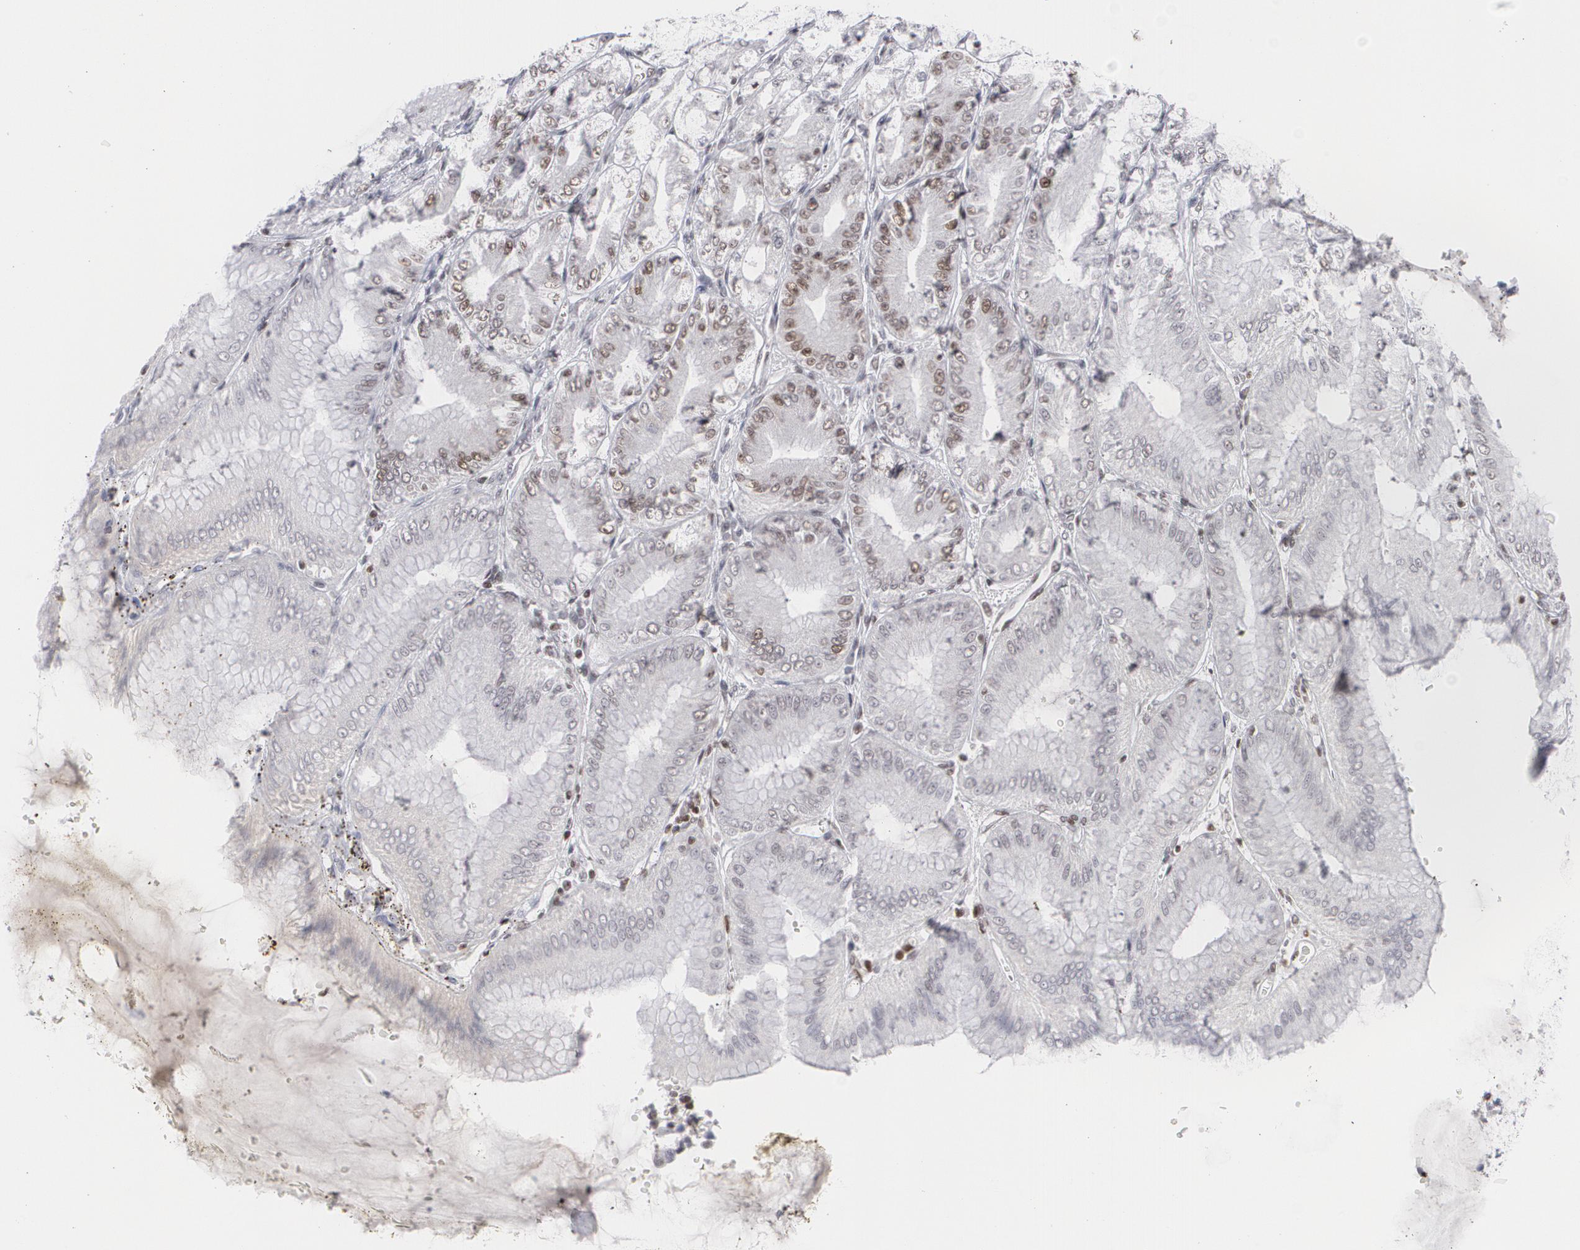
{"staining": {"intensity": "weak", "quantity": "<25%", "location": "nuclear"}, "tissue": "stomach", "cell_type": "Glandular cells", "image_type": "normal", "snomed": [{"axis": "morphology", "description": "Normal tissue, NOS"}, {"axis": "topography", "description": "Stomach, lower"}], "caption": "This is an immunohistochemistry micrograph of unremarkable human stomach. There is no expression in glandular cells.", "gene": "MCL1", "patient": {"sex": "male", "age": 71}}